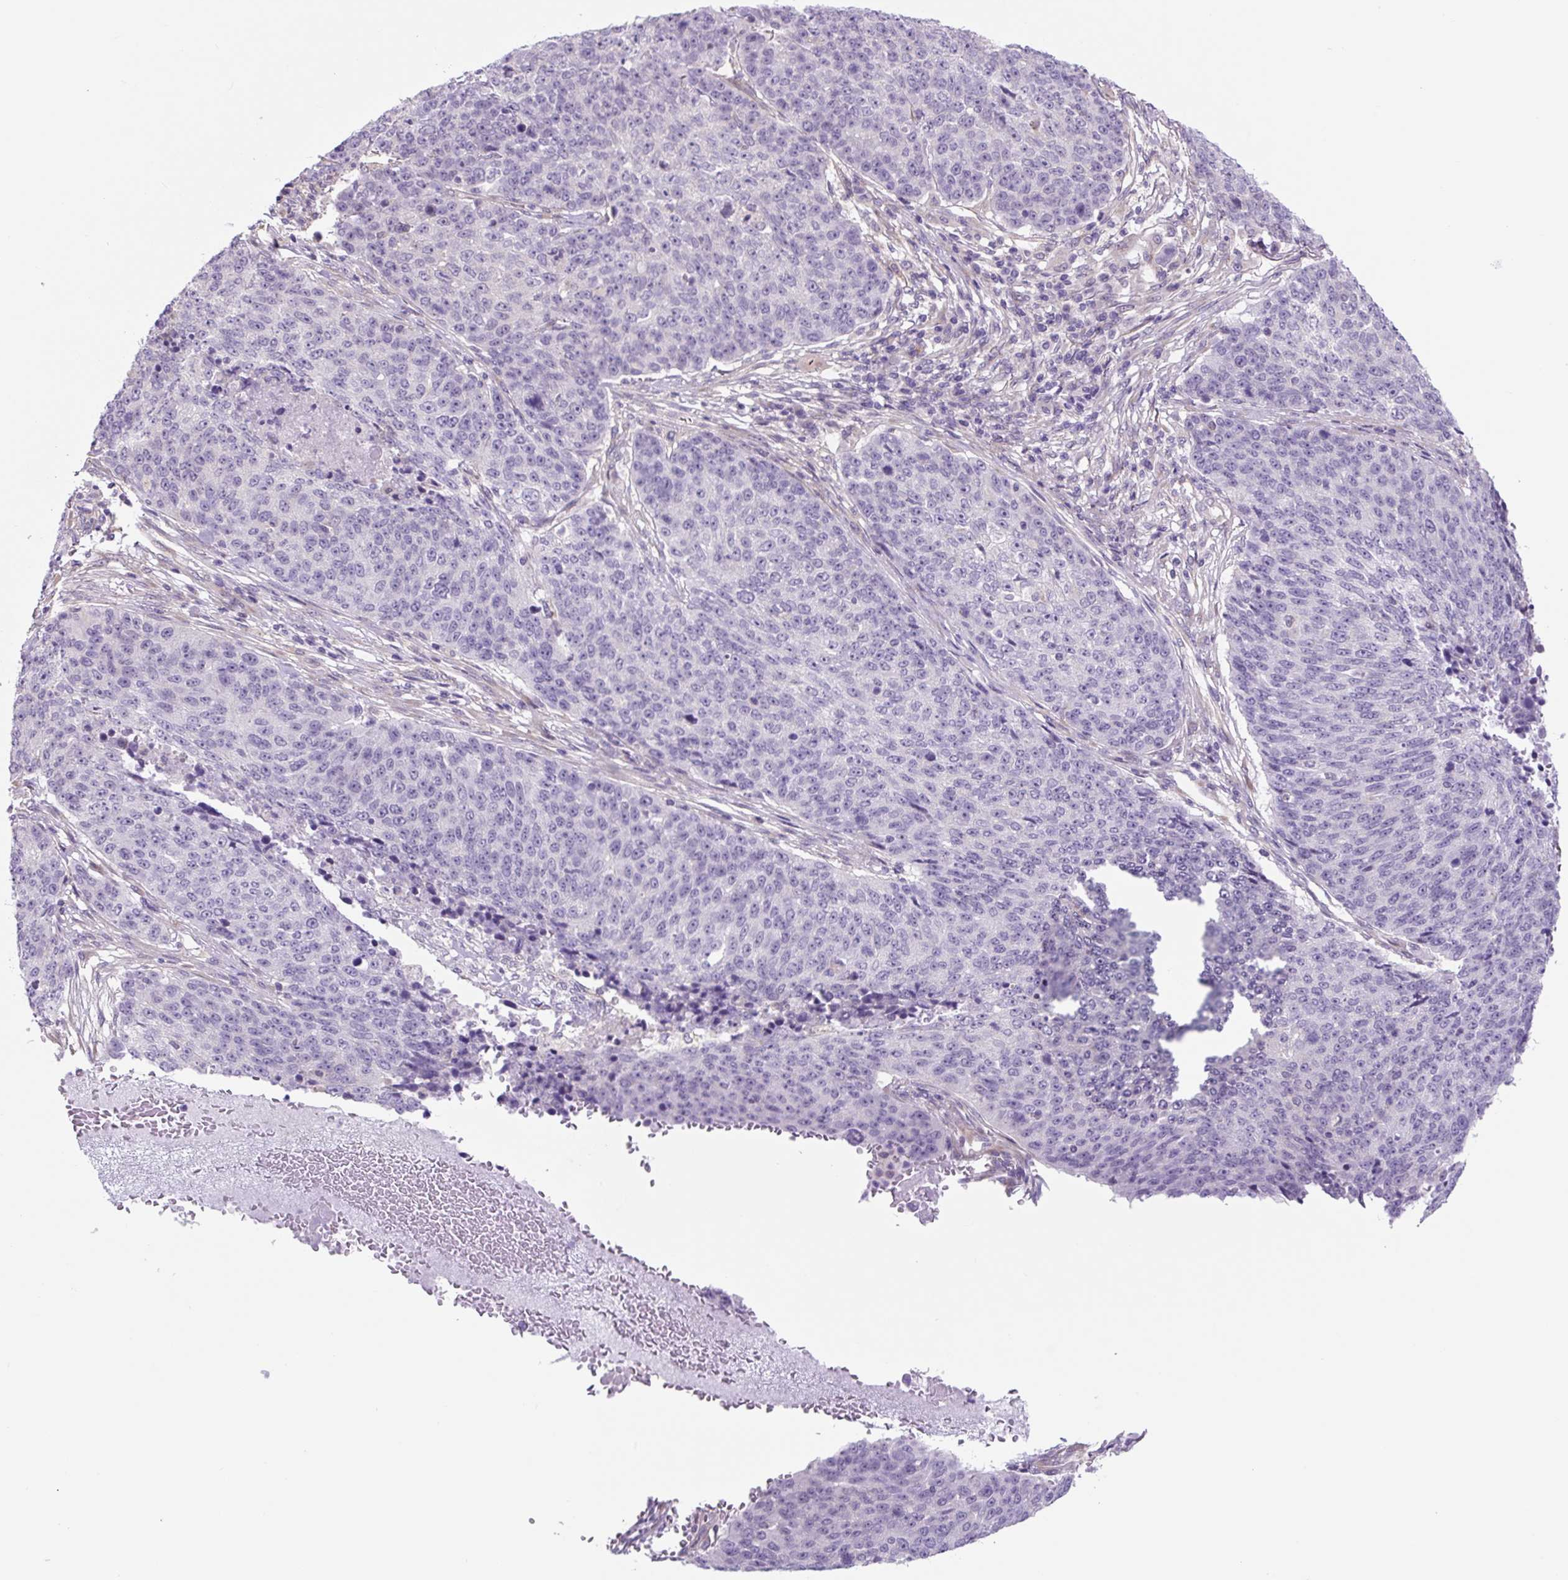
{"staining": {"intensity": "negative", "quantity": "none", "location": "none"}, "tissue": "lung cancer", "cell_type": "Tumor cells", "image_type": "cancer", "snomed": [{"axis": "morphology", "description": "Normal tissue, NOS"}, {"axis": "morphology", "description": "Squamous cell carcinoma, NOS"}, {"axis": "topography", "description": "Lymph node"}, {"axis": "topography", "description": "Lung"}], "caption": "High magnification brightfield microscopy of squamous cell carcinoma (lung) stained with DAB (3,3'-diaminobenzidine) (brown) and counterstained with hematoxylin (blue): tumor cells show no significant staining.", "gene": "GORASP1", "patient": {"sex": "male", "age": 66}}